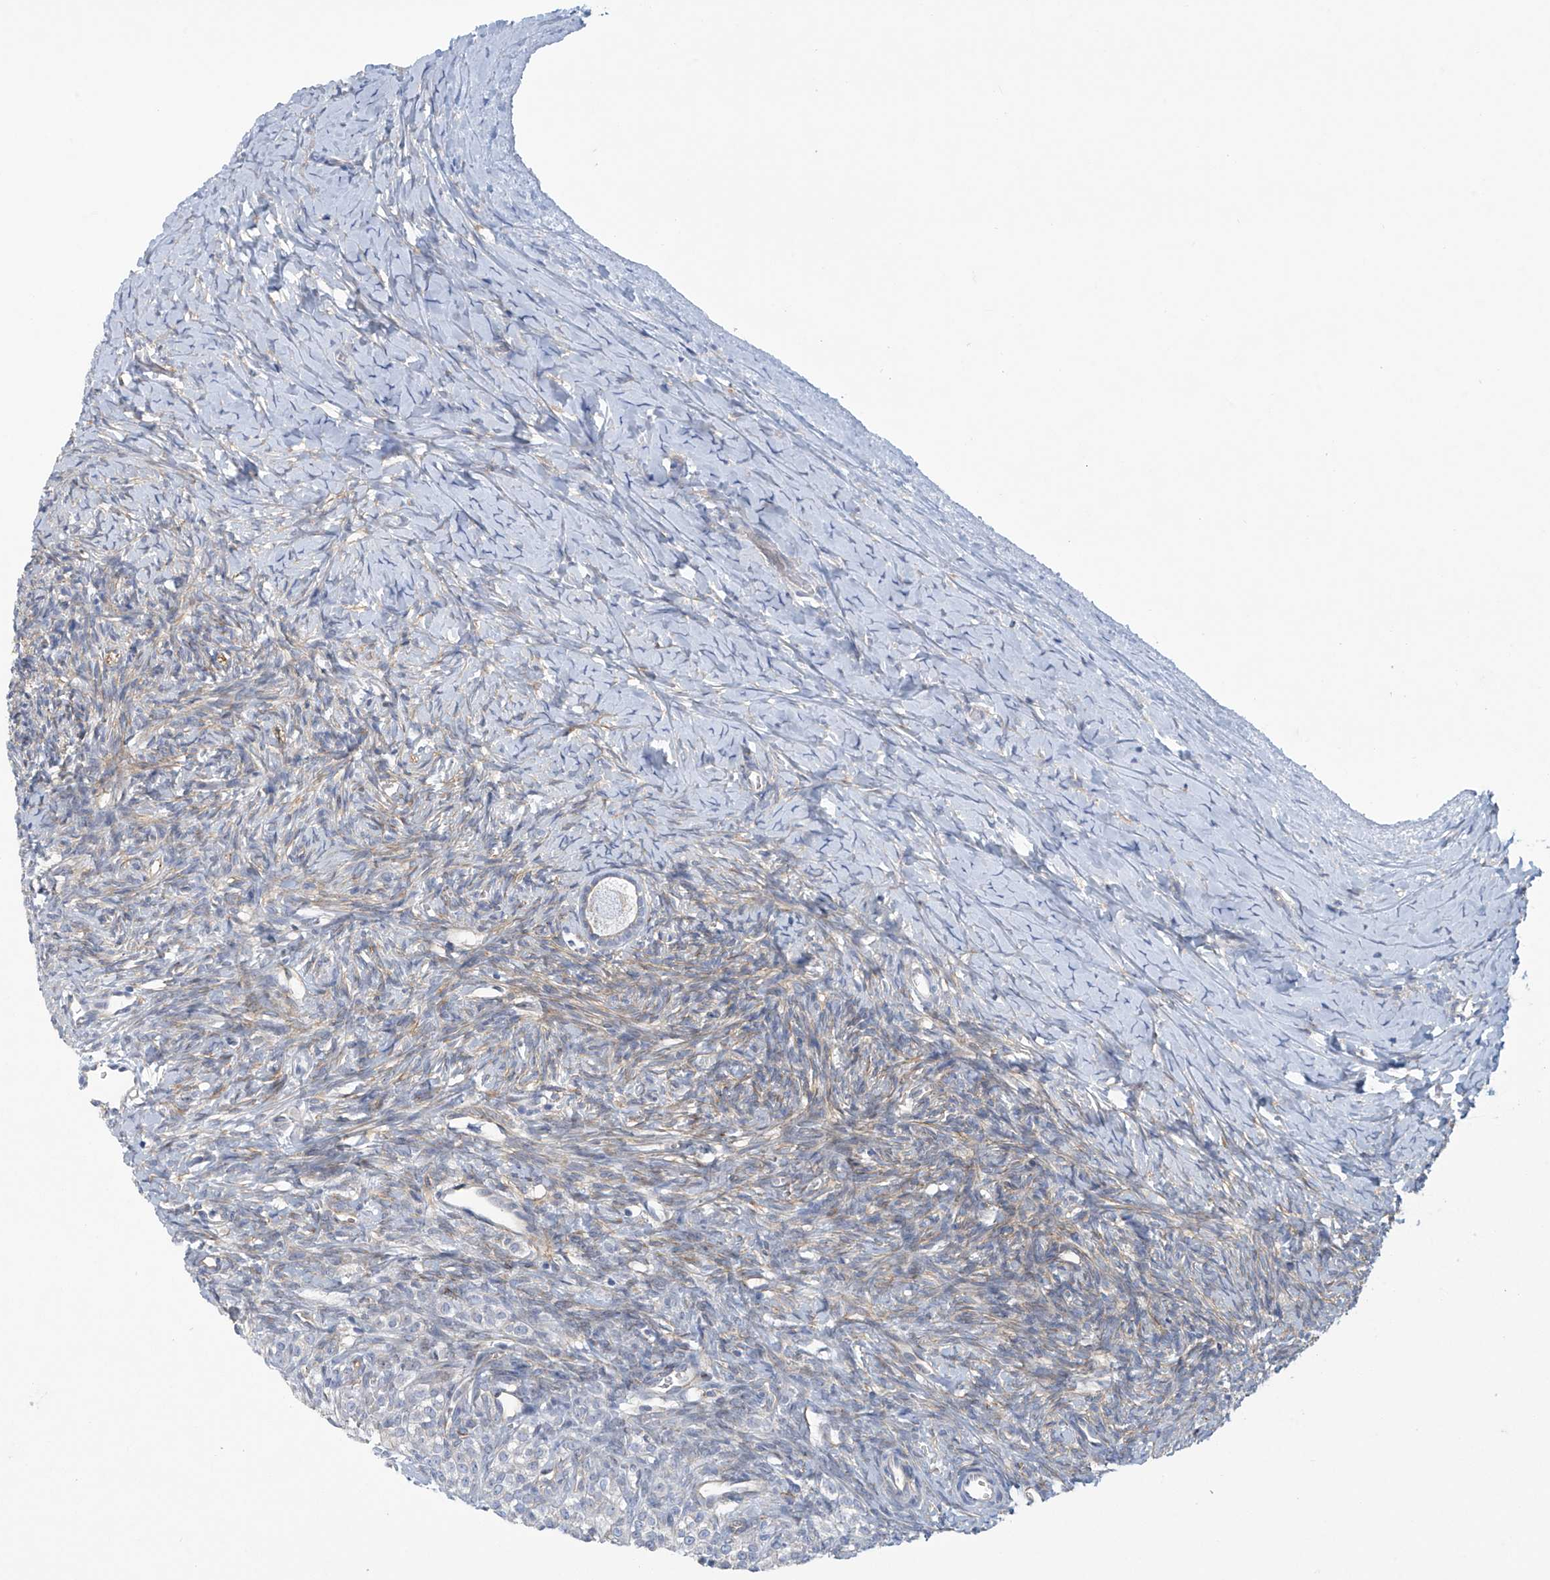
{"staining": {"intensity": "negative", "quantity": "none", "location": "none"}, "tissue": "ovary", "cell_type": "Follicle cells", "image_type": "normal", "snomed": [{"axis": "morphology", "description": "Normal tissue, NOS"}, {"axis": "morphology", "description": "Developmental malformation"}, {"axis": "topography", "description": "Ovary"}], "caption": "Follicle cells are negative for protein expression in benign human ovary. (Stains: DAB immunohistochemistry (IHC) with hematoxylin counter stain, Microscopy: brightfield microscopy at high magnification).", "gene": "ABHD13", "patient": {"sex": "female", "age": 39}}